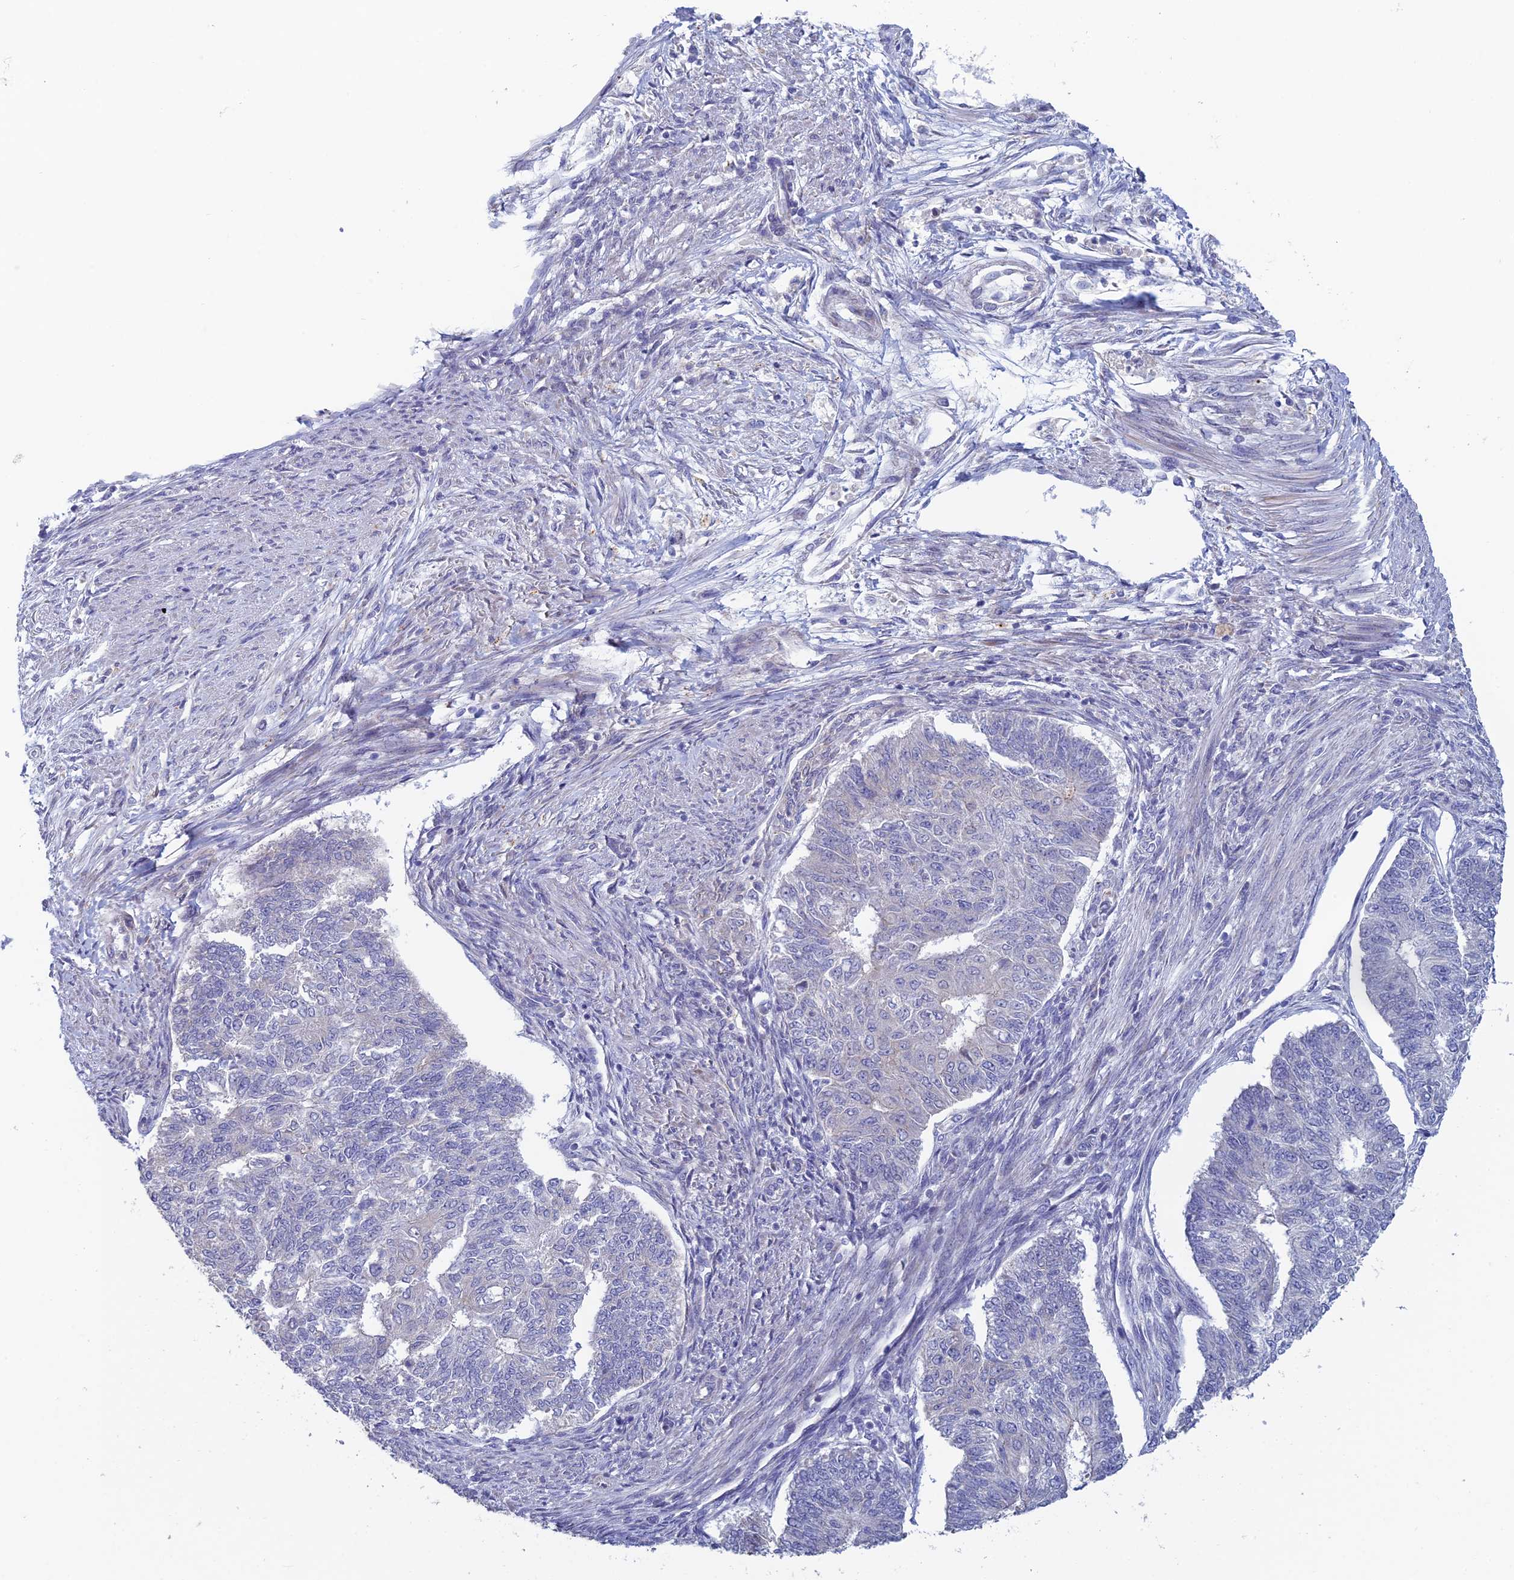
{"staining": {"intensity": "negative", "quantity": "none", "location": "none"}, "tissue": "endometrial cancer", "cell_type": "Tumor cells", "image_type": "cancer", "snomed": [{"axis": "morphology", "description": "Adenocarcinoma, NOS"}, {"axis": "topography", "description": "Endometrium"}], "caption": "Tumor cells are negative for brown protein staining in endometrial adenocarcinoma. (Immunohistochemistry (ihc), brightfield microscopy, high magnification).", "gene": "GIPC1", "patient": {"sex": "female", "age": 32}}